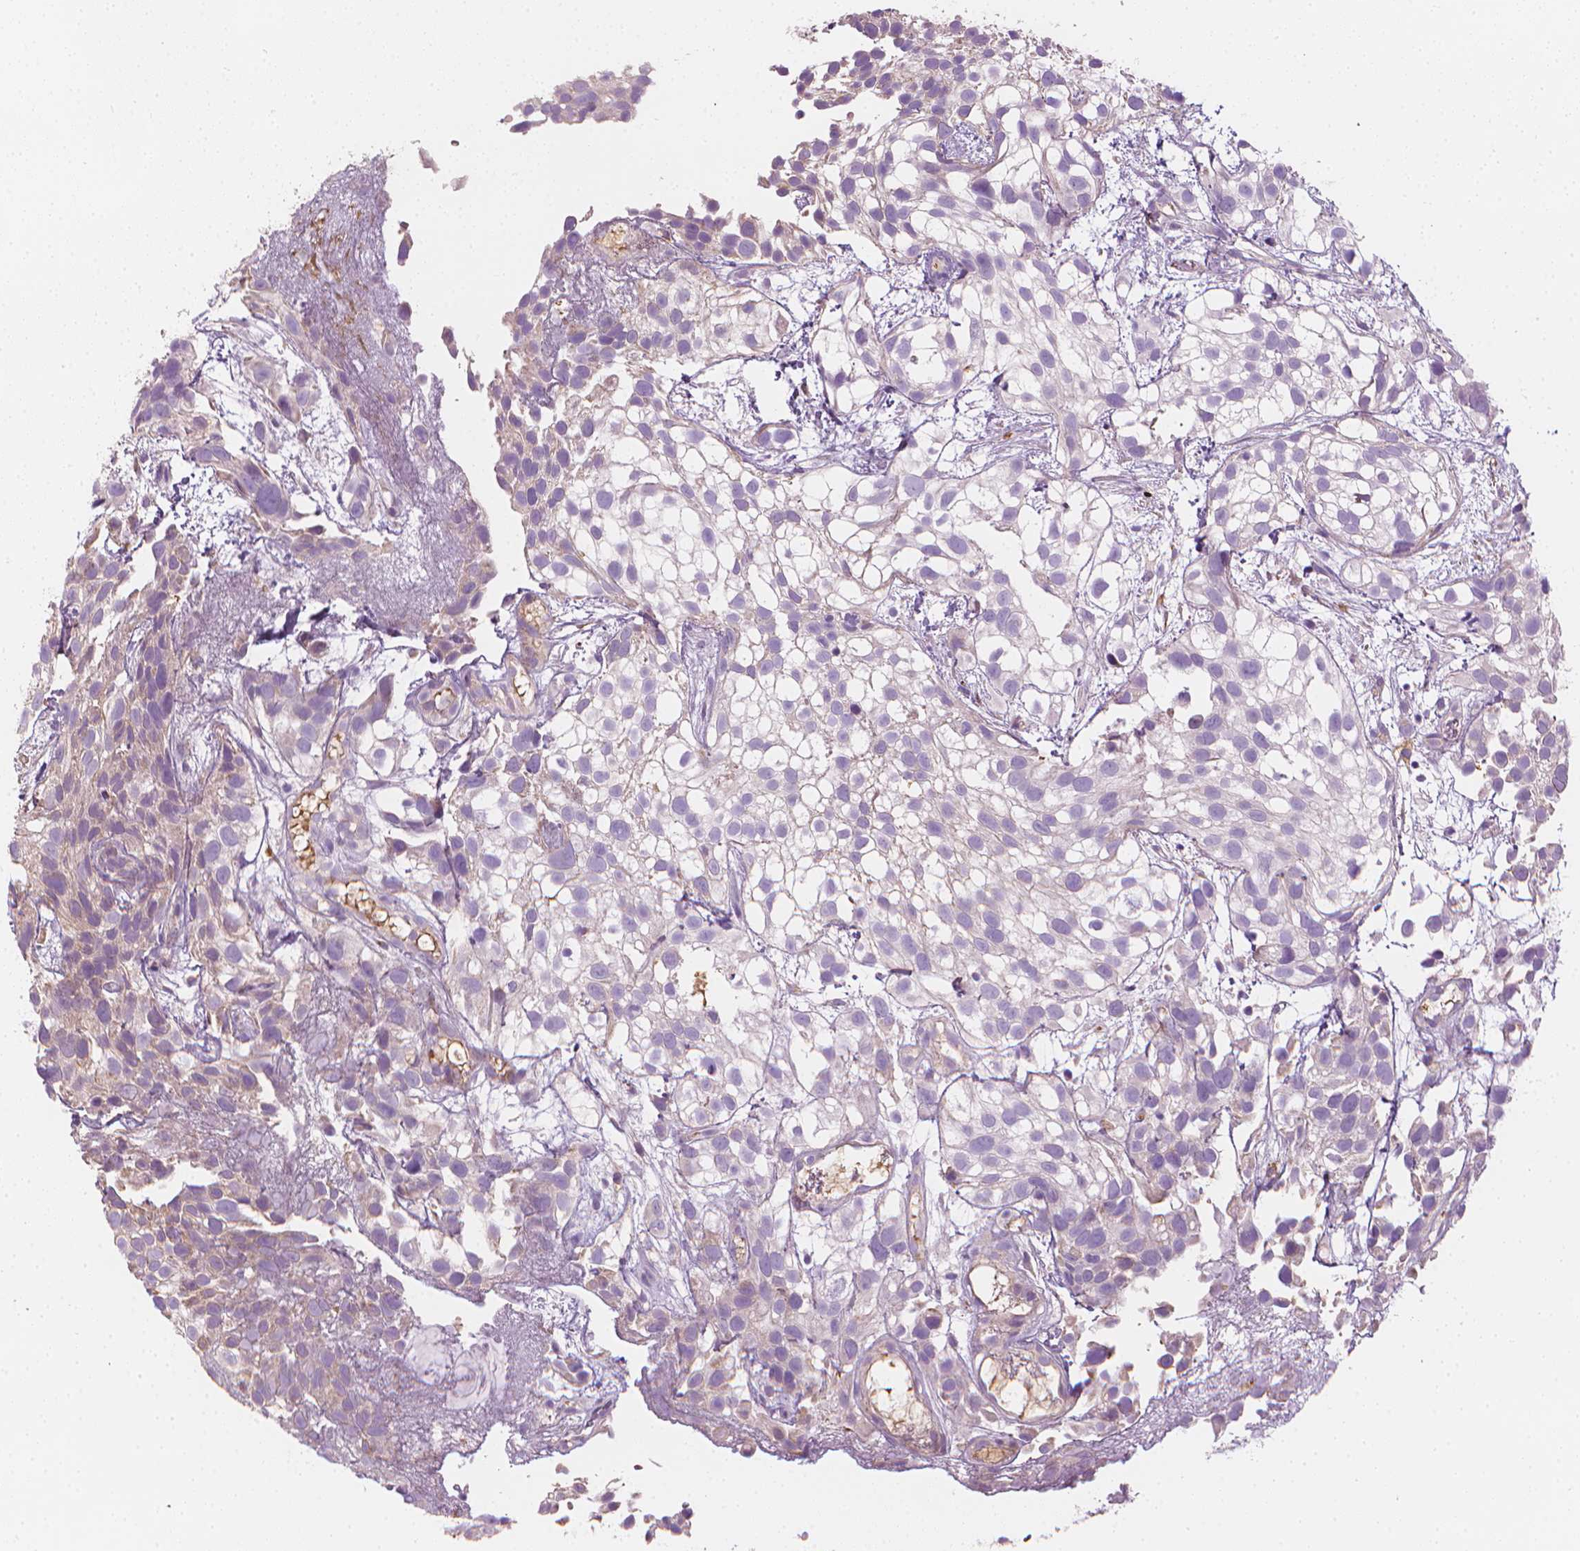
{"staining": {"intensity": "negative", "quantity": "none", "location": "none"}, "tissue": "urothelial cancer", "cell_type": "Tumor cells", "image_type": "cancer", "snomed": [{"axis": "morphology", "description": "Urothelial carcinoma, High grade"}, {"axis": "topography", "description": "Urinary bladder"}], "caption": "DAB (3,3'-diaminobenzidine) immunohistochemical staining of human urothelial carcinoma (high-grade) reveals no significant positivity in tumor cells.", "gene": "CES1", "patient": {"sex": "male", "age": 56}}